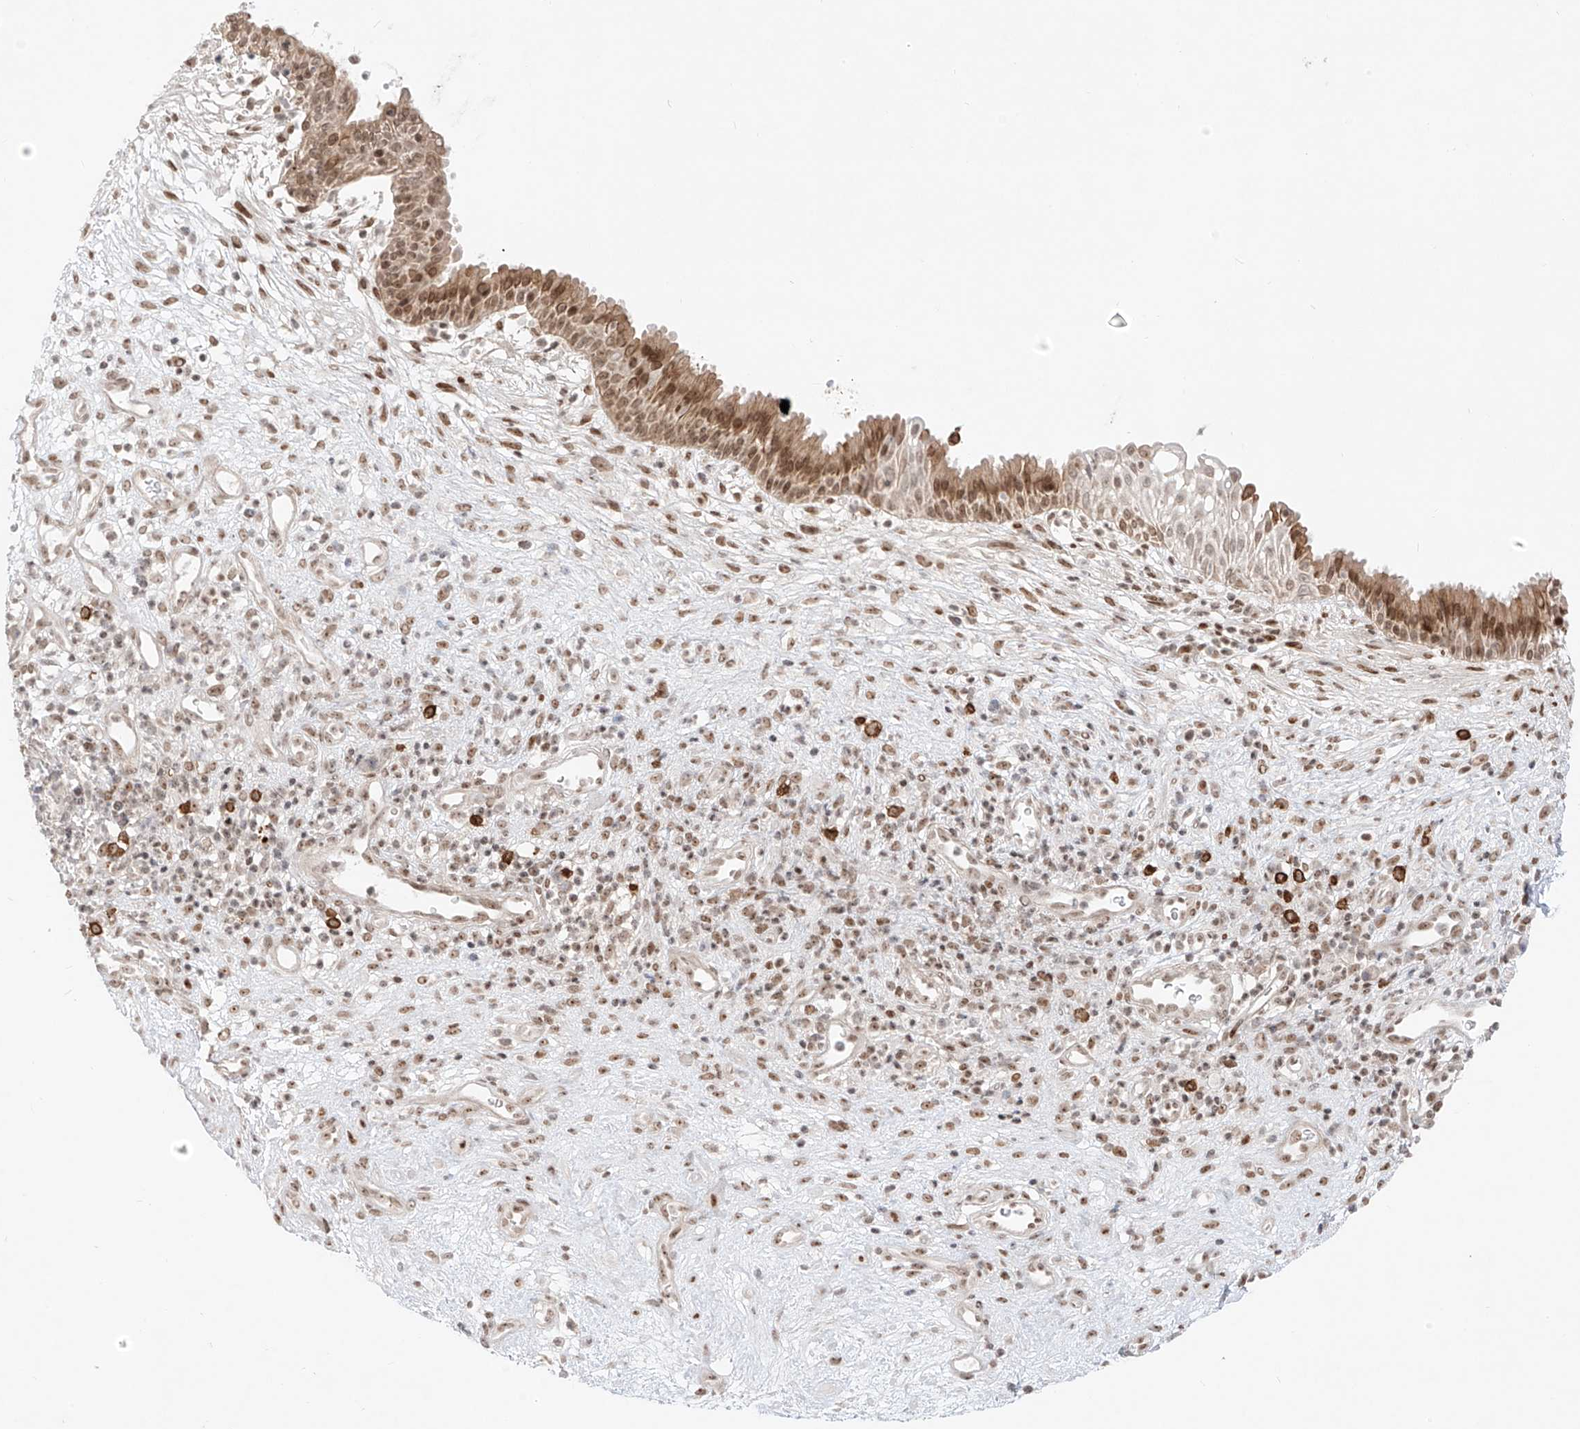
{"staining": {"intensity": "moderate", "quantity": ">75%", "location": "cytoplasmic/membranous,nuclear"}, "tissue": "nasopharynx", "cell_type": "Respiratory epithelial cells", "image_type": "normal", "snomed": [{"axis": "morphology", "description": "Normal tissue, NOS"}, {"axis": "topography", "description": "Nasopharynx"}], "caption": "Nasopharynx stained with a brown dye demonstrates moderate cytoplasmic/membranous,nuclear positive staining in about >75% of respiratory epithelial cells.", "gene": "ZNF512", "patient": {"sex": "male", "age": 22}}